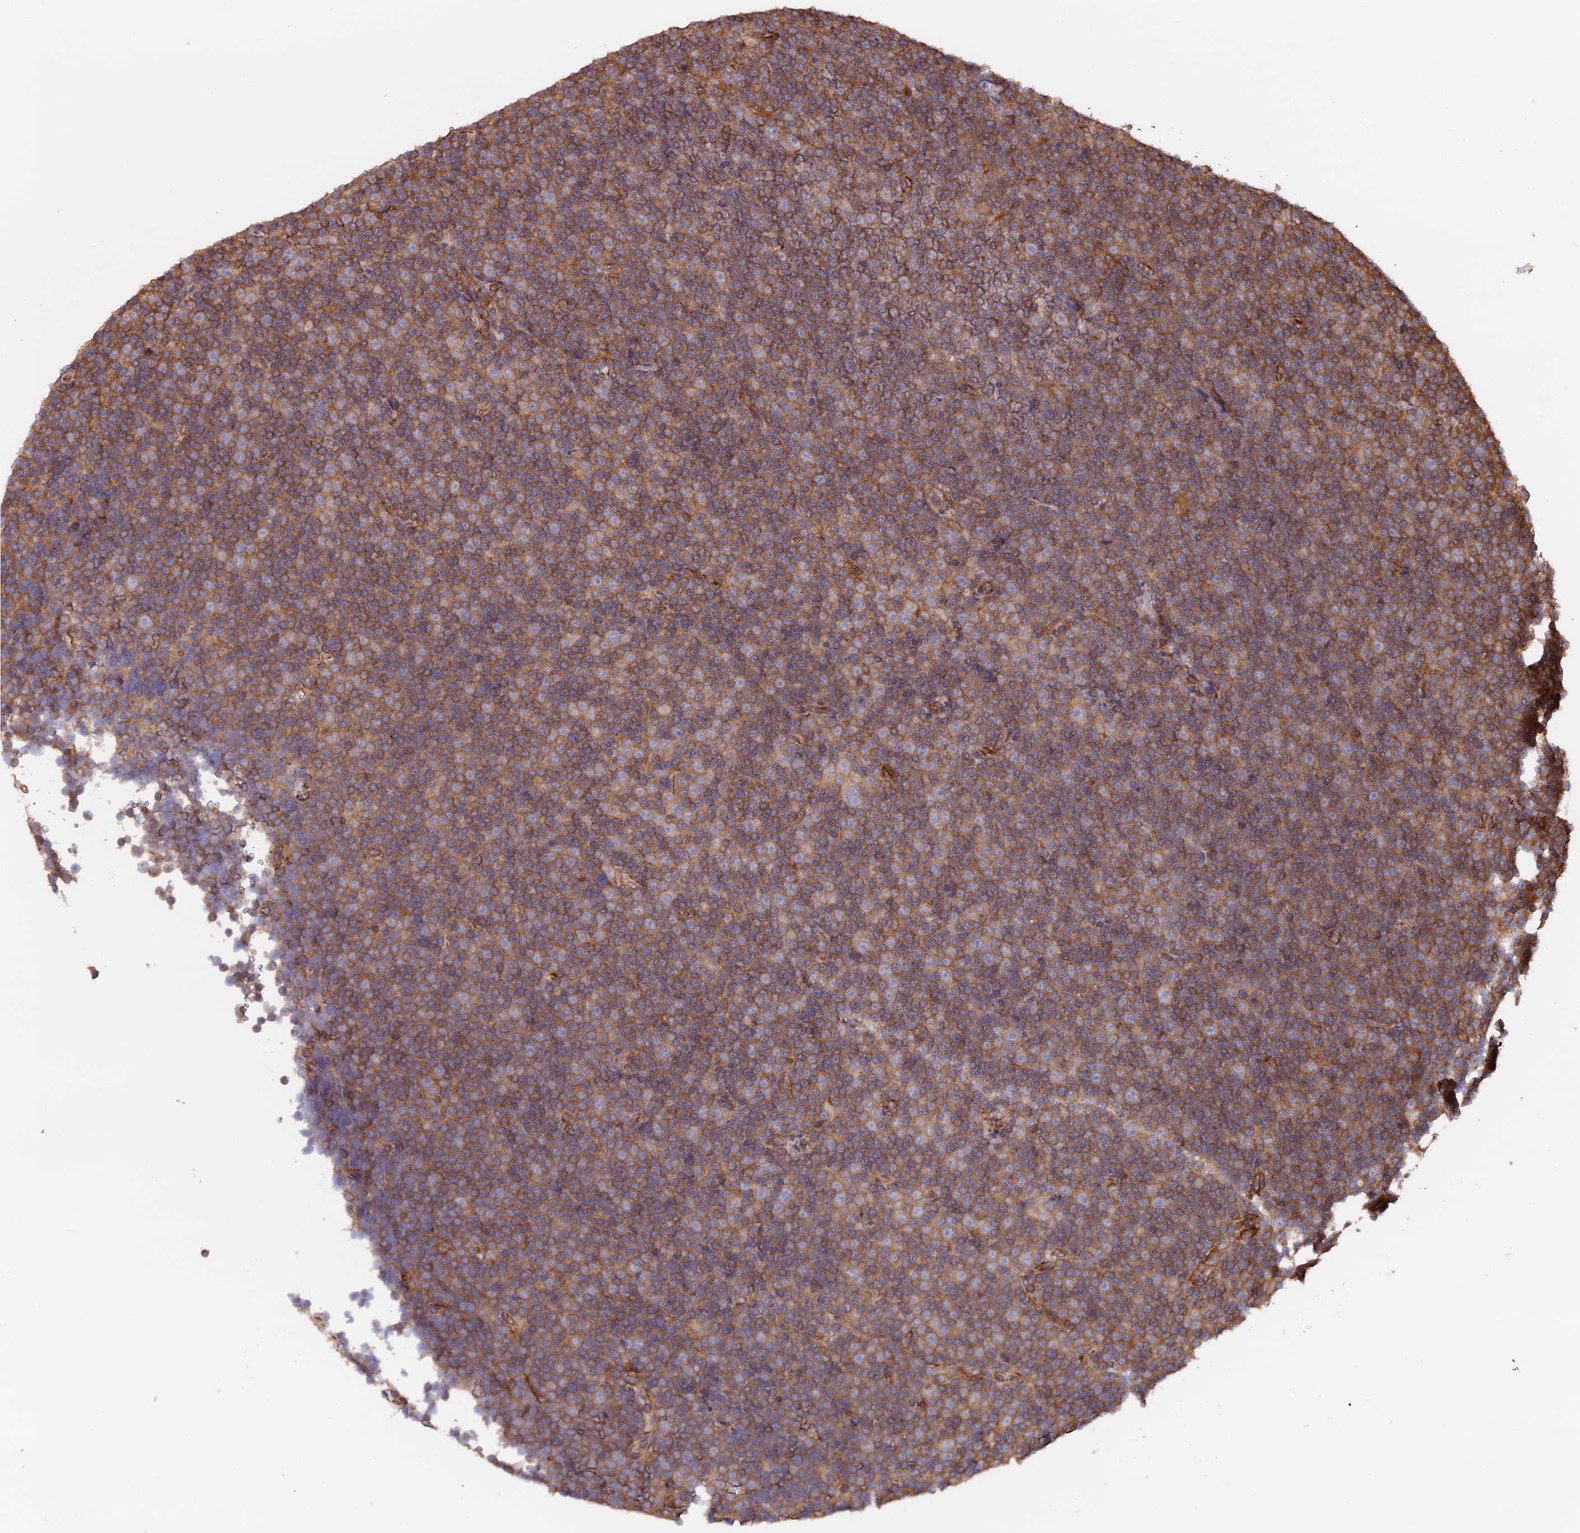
{"staining": {"intensity": "moderate", "quantity": ">75%", "location": "cytoplasmic/membranous"}, "tissue": "lymphoma", "cell_type": "Tumor cells", "image_type": "cancer", "snomed": [{"axis": "morphology", "description": "Malignant lymphoma, non-Hodgkin's type, Low grade"}, {"axis": "topography", "description": "Lymph node"}], "caption": "Immunohistochemistry (IHC) (DAB) staining of human malignant lymphoma, non-Hodgkin's type (low-grade) demonstrates moderate cytoplasmic/membranous protein staining in approximately >75% of tumor cells.", "gene": "GAS8", "patient": {"sex": "female", "age": 67}}